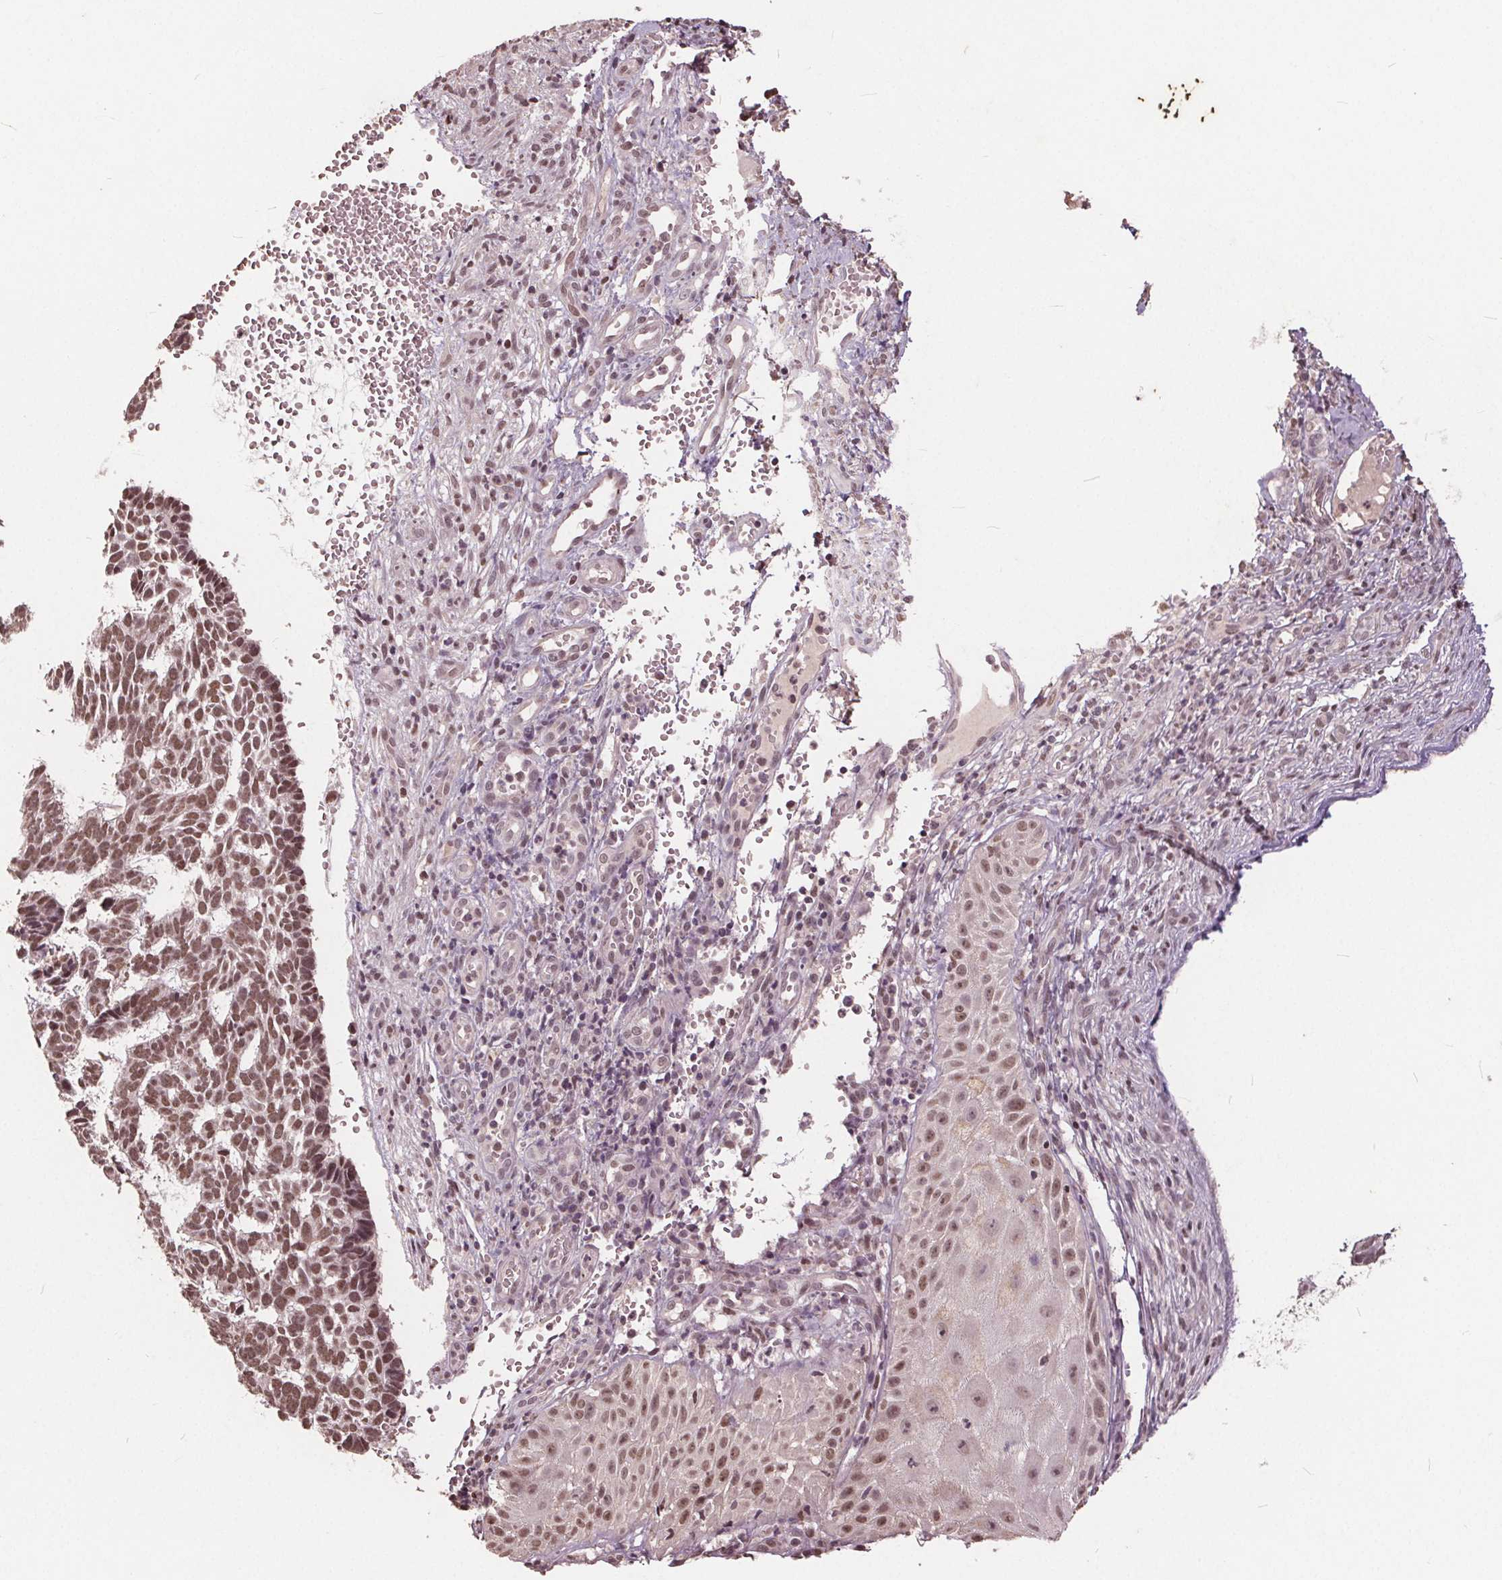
{"staining": {"intensity": "moderate", "quantity": ">75%", "location": "nuclear"}, "tissue": "skin cancer", "cell_type": "Tumor cells", "image_type": "cancer", "snomed": [{"axis": "morphology", "description": "Basal cell carcinoma"}, {"axis": "topography", "description": "Skin"}], "caption": "Skin cancer (basal cell carcinoma) tissue displays moderate nuclear positivity in approximately >75% of tumor cells, visualized by immunohistochemistry.", "gene": "DNMT3B", "patient": {"sex": "male", "age": 78}}